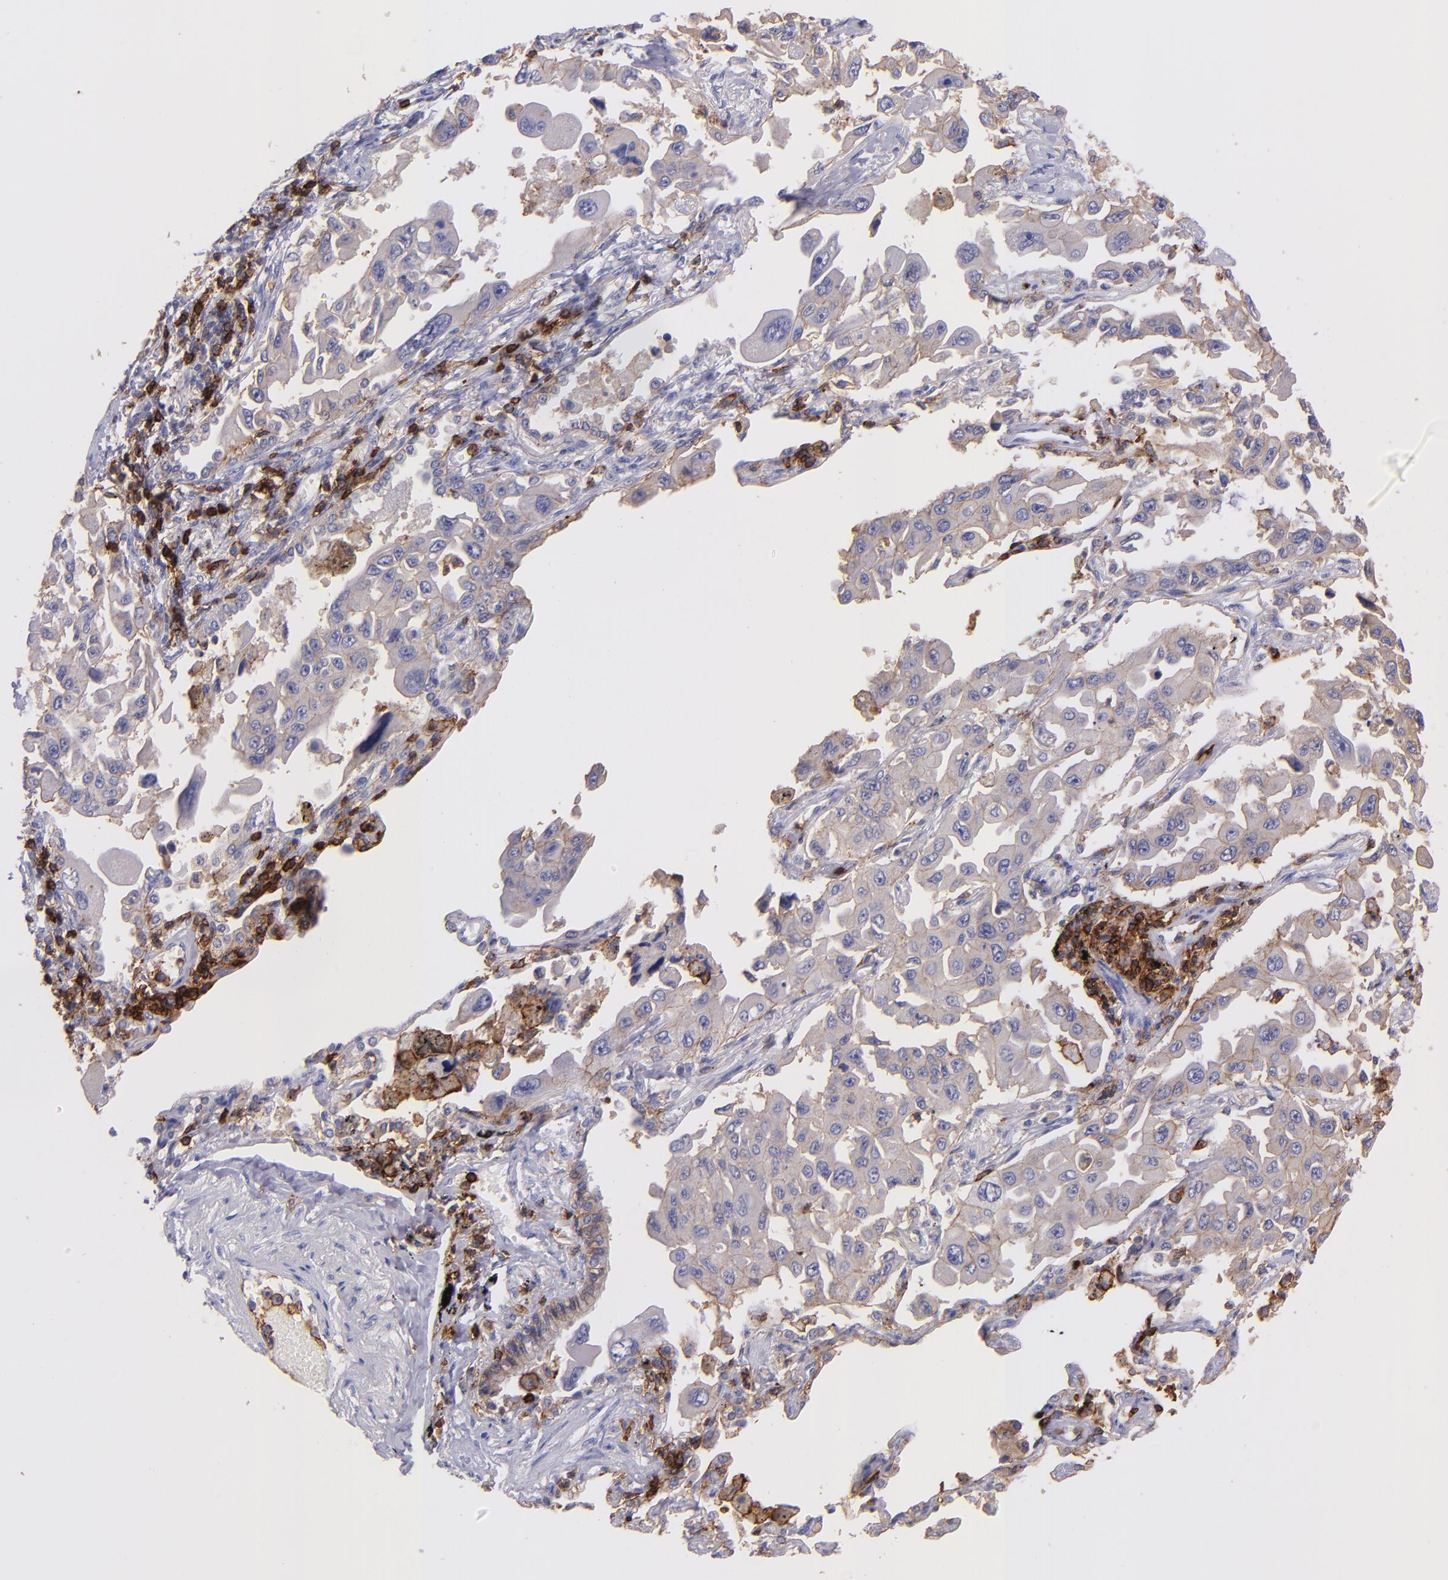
{"staining": {"intensity": "weak", "quantity": ">75%", "location": "cytoplasmic/membranous"}, "tissue": "lung cancer", "cell_type": "Tumor cells", "image_type": "cancer", "snomed": [{"axis": "morphology", "description": "Adenocarcinoma, NOS"}, {"axis": "topography", "description": "Lung"}], "caption": "Weak cytoplasmic/membranous protein staining is identified in about >75% of tumor cells in lung cancer (adenocarcinoma).", "gene": "SPN", "patient": {"sex": "male", "age": 64}}